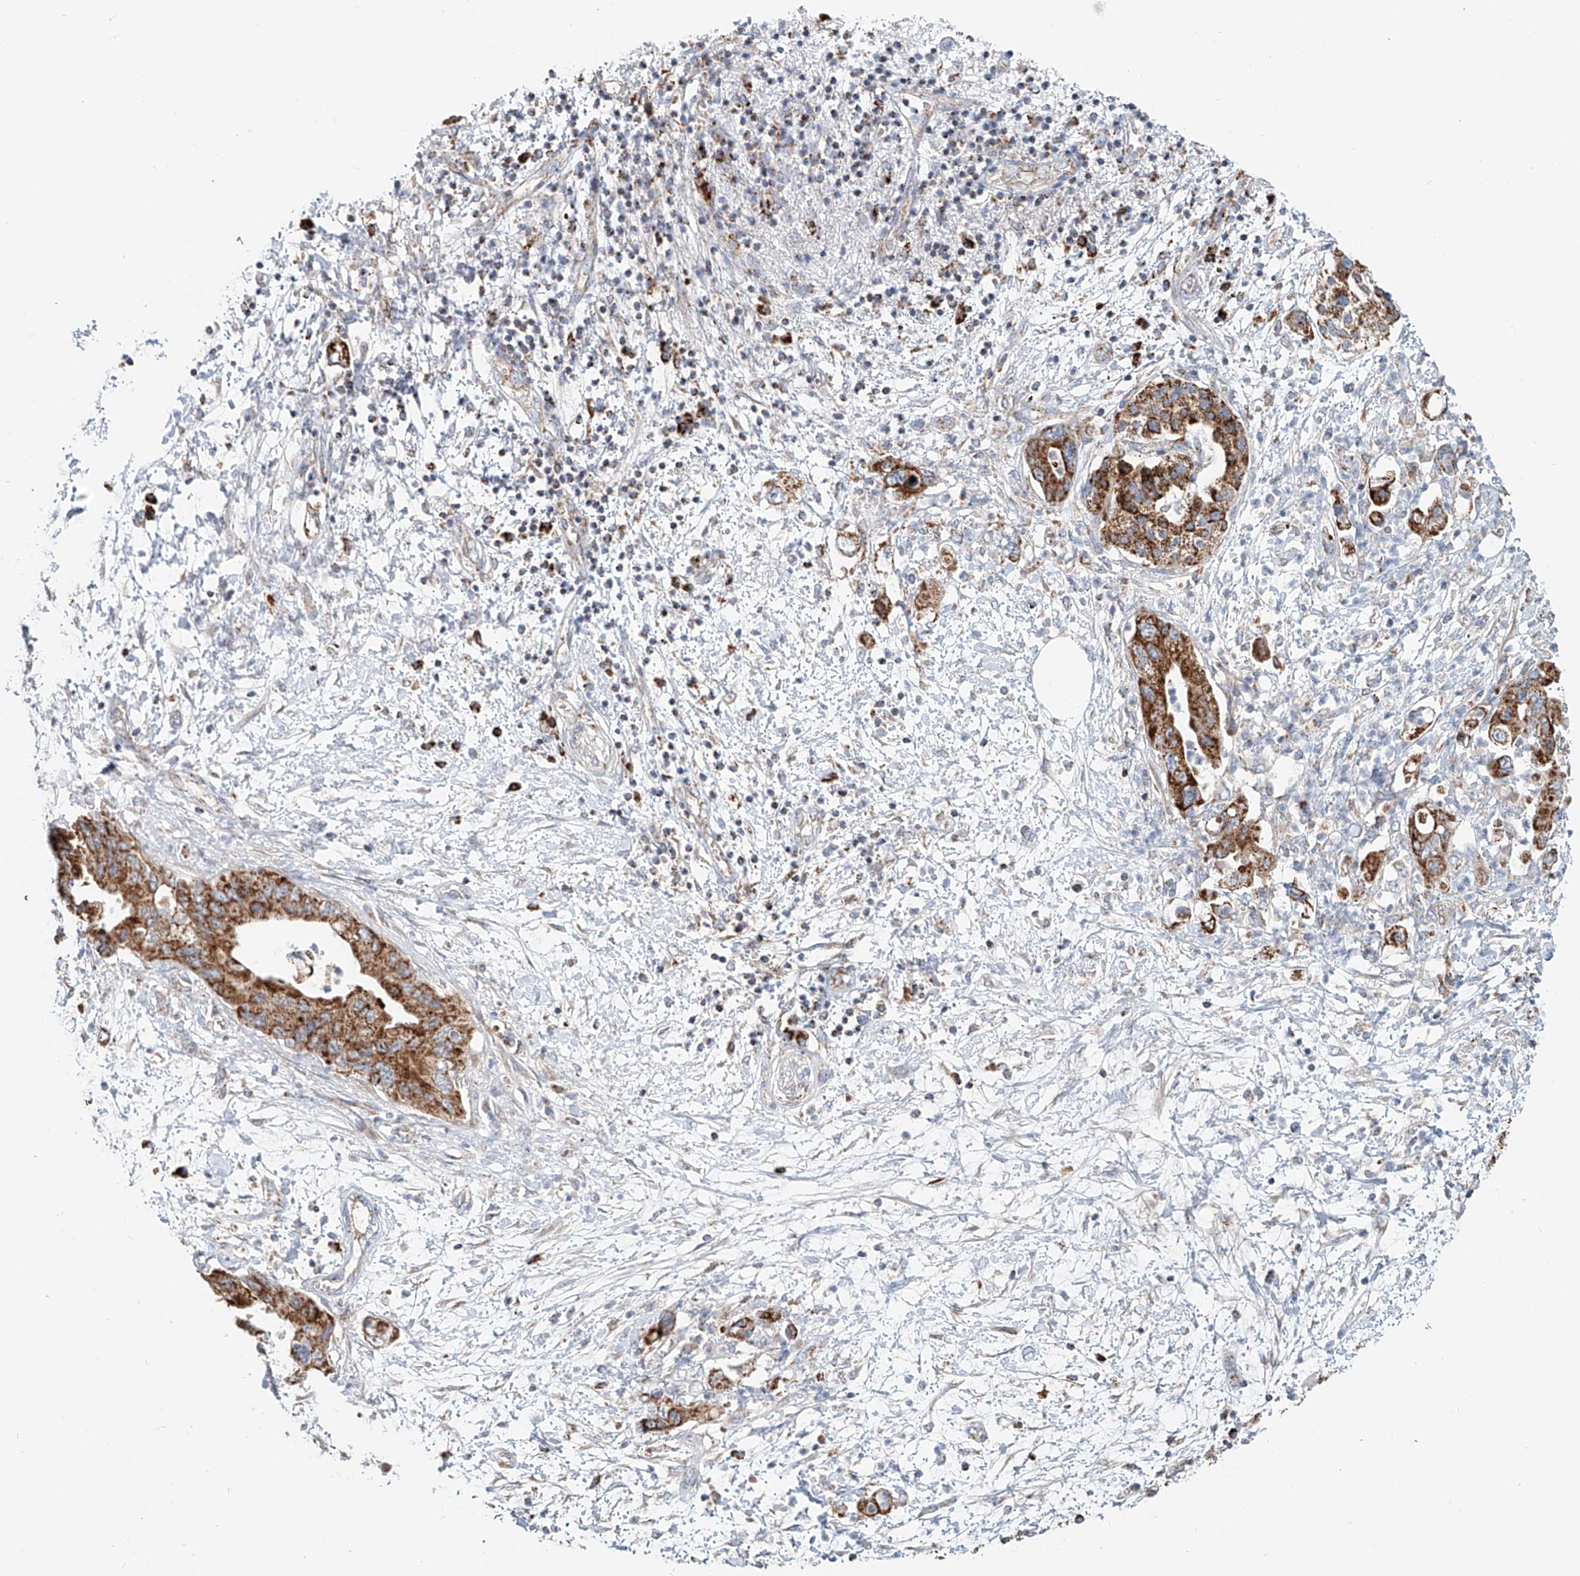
{"staining": {"intensity": "strong", "quantity": ">75%", "location": "cytoplasmic/membranous"}, "tissue": "pancreatic cancer", "cell_type": "Tumor cells", "image_type": "cancer", "snomed": [{"axis": "morphology", "description": "Adenocarcinoma, NOS"}, {"axis": "topography", "description": "Pancreas"}], "caption": "This photomicrograph shows immunohistochemistry staining of human adenocarcinoma (pancreatic), with high strong cytoplasmic/membranous staining in approximately >75% of tumor cells.", "gene": "CARD10", "patient": {"sex": "female", "age": 73}}